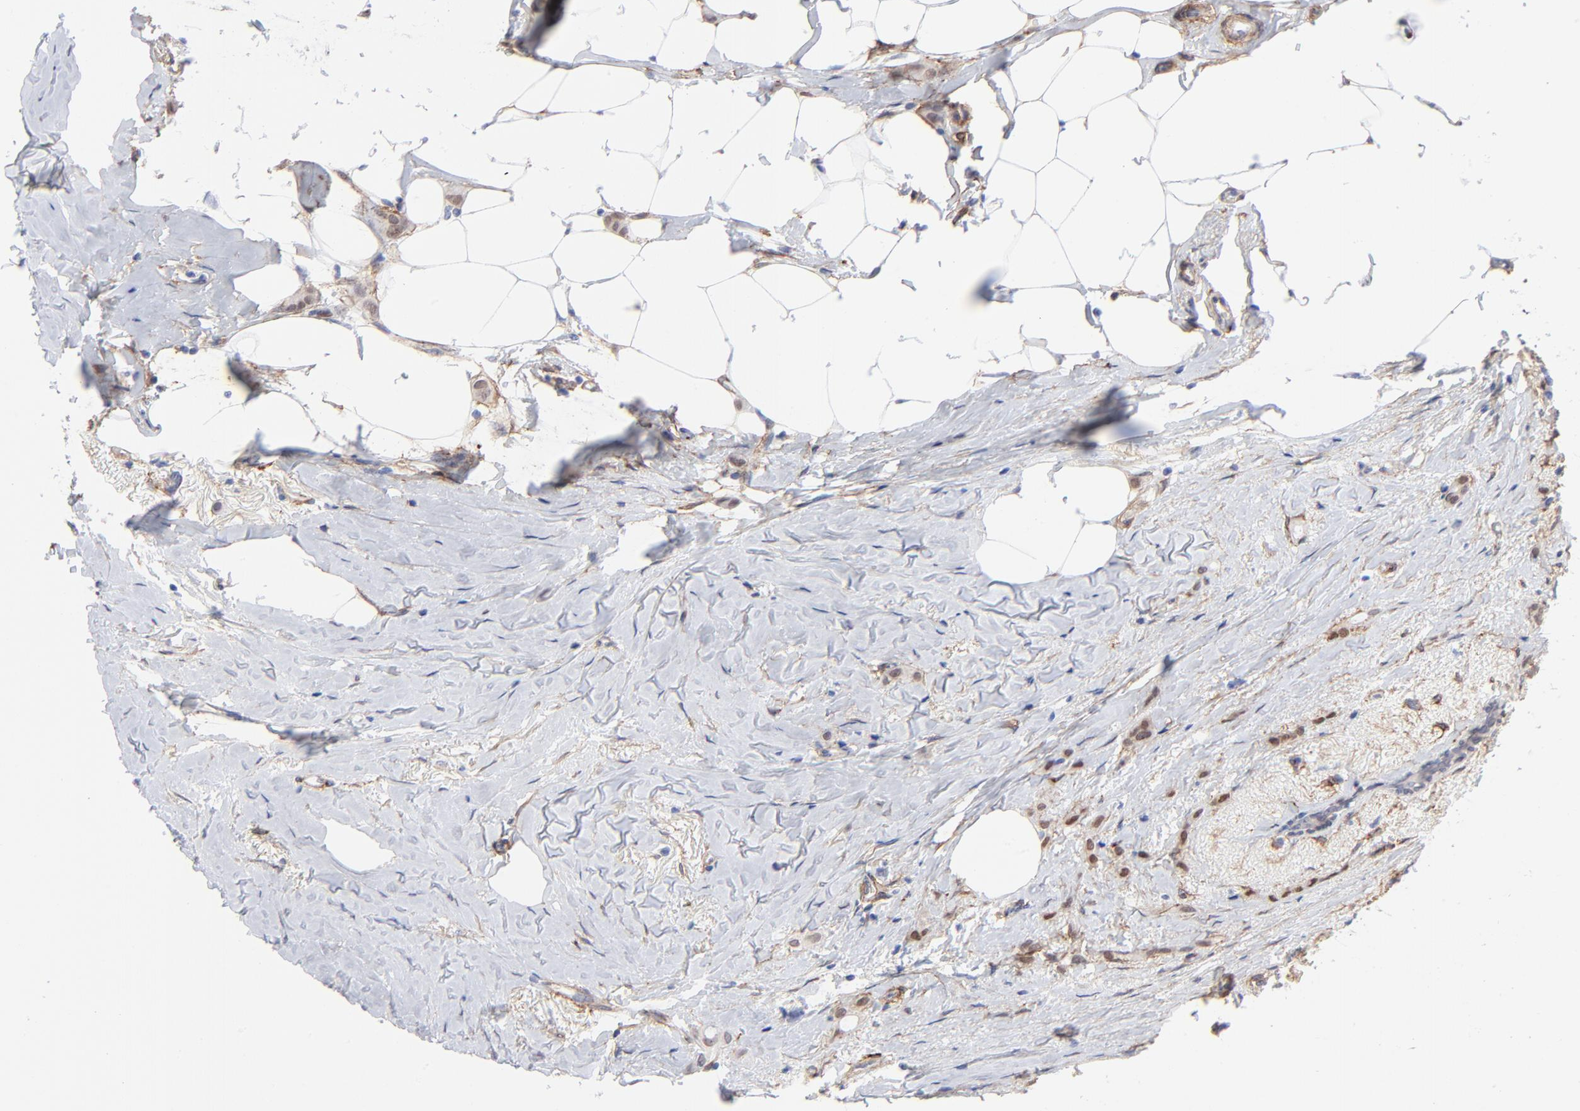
{"staining": {"intensity": "moderate", "quantity": ">75%", "location": "nuclear"}, "tissue": "breast cancer", "cell_type": "Tumor cells", "image_type": "cancer", "snomed": [{"axis": "morphology", "description": "Lobular carcinoma"}, {"axis": "topography", "description": "Breast"}], "caption": "Human breast cancer (lobular carcinoma) stained with a brown dye displays moderate nuclear positive positivity in about >75% of tumor cells.", "gene": "PDGFRB", "patient": {"sex": "female", "age": 55}}